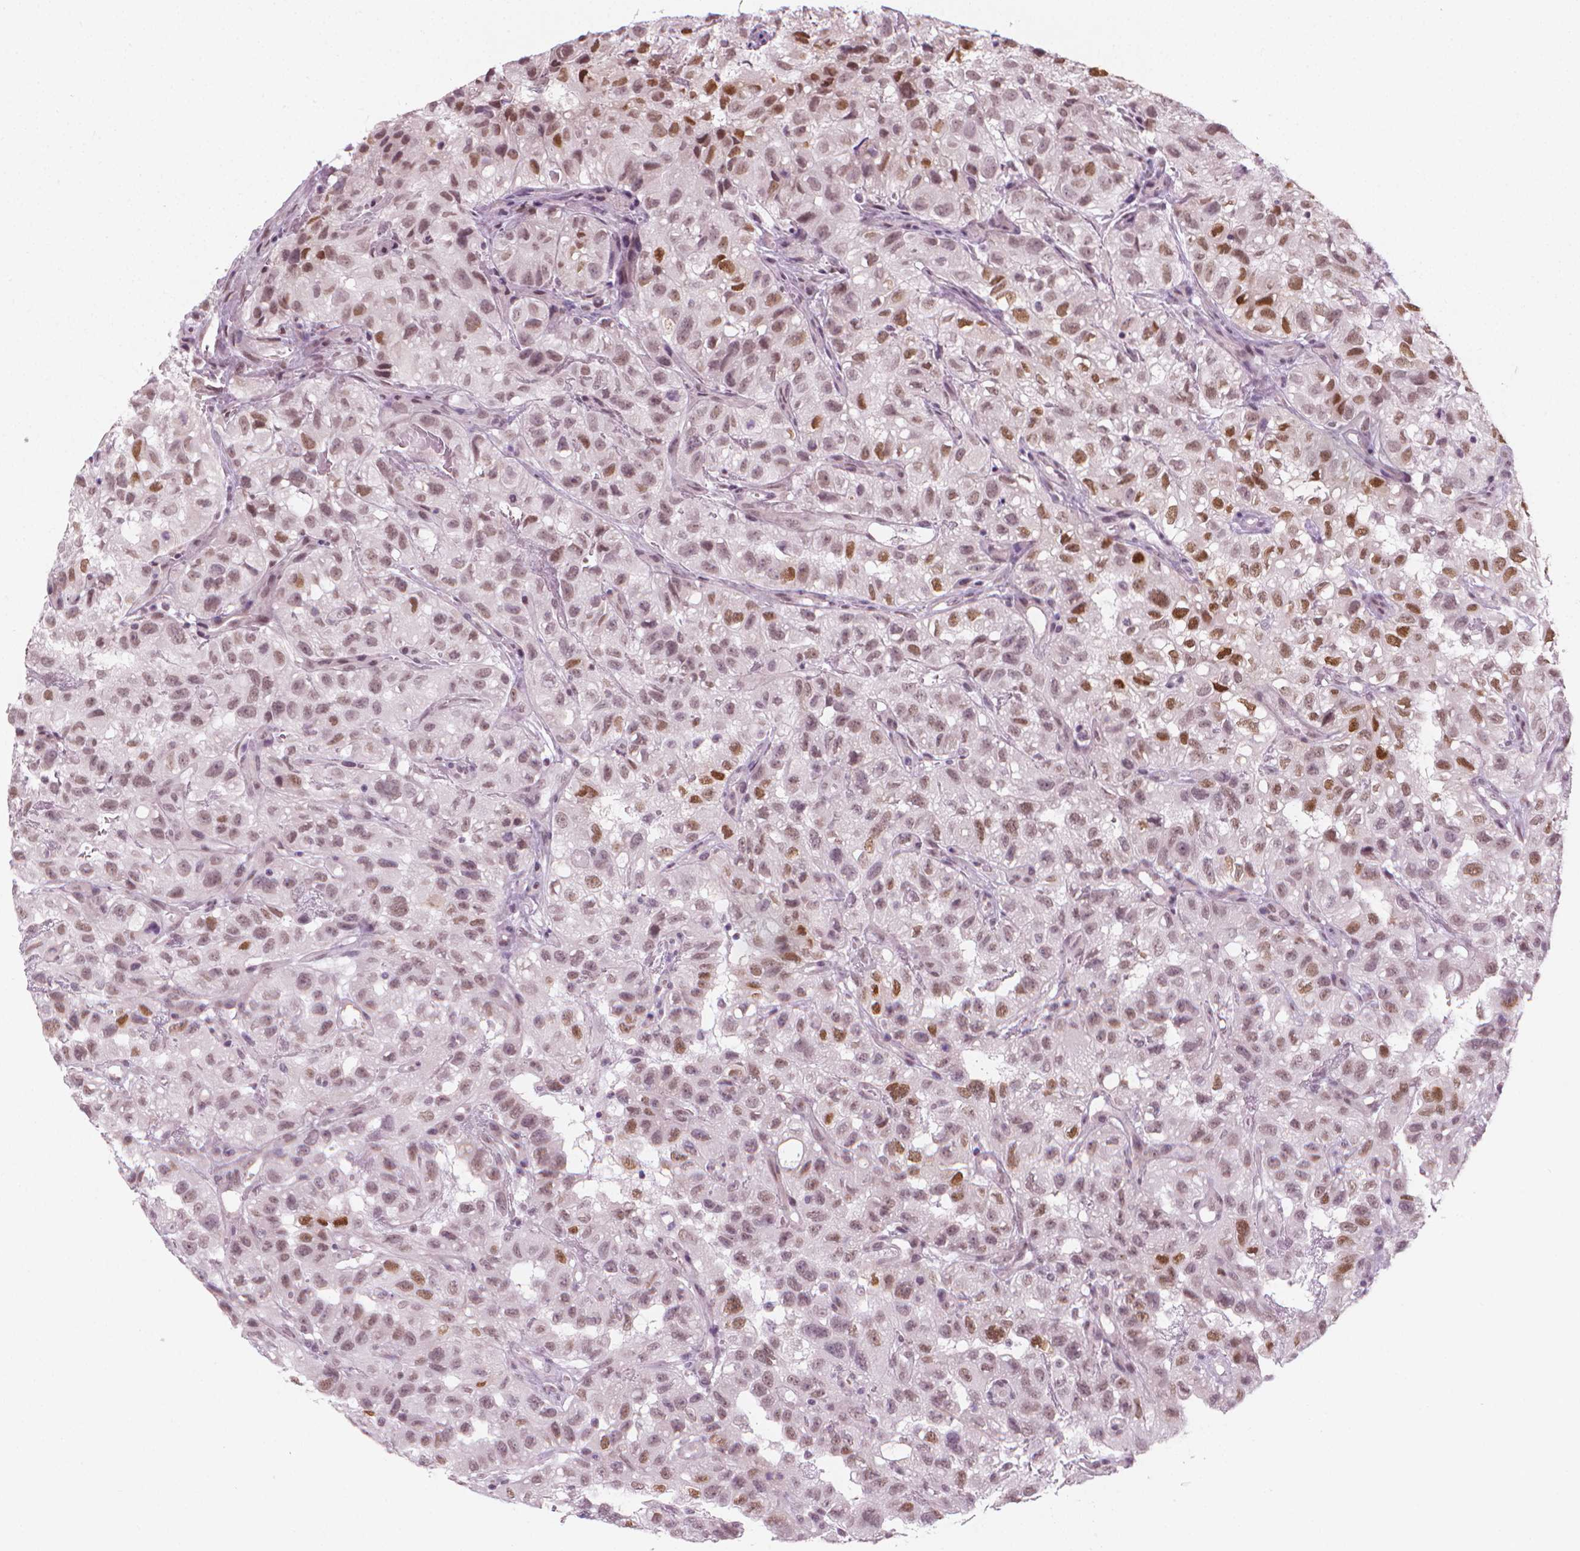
{"staining": {"intensity": "moderate", "quantity": "25%-75%", "location": "nuclear"}, "tissue": "renal cancer", "cell_type": "Tumor cells", "image_type": "cancer", "snomed": [{"axis": "morphology", "description": "Adenocarcinoma, NOS"}, {"axis": "topography", "description": "Kidney"}], "caption": "The photomicrograph demonstrates staining of renal cancer (adenocarcinoma), revealing moderate nuclear protein staining (brown color) within tumor cells.", "gene": "CDKN1C", "patient": {"sex": "male", "age": 64}}